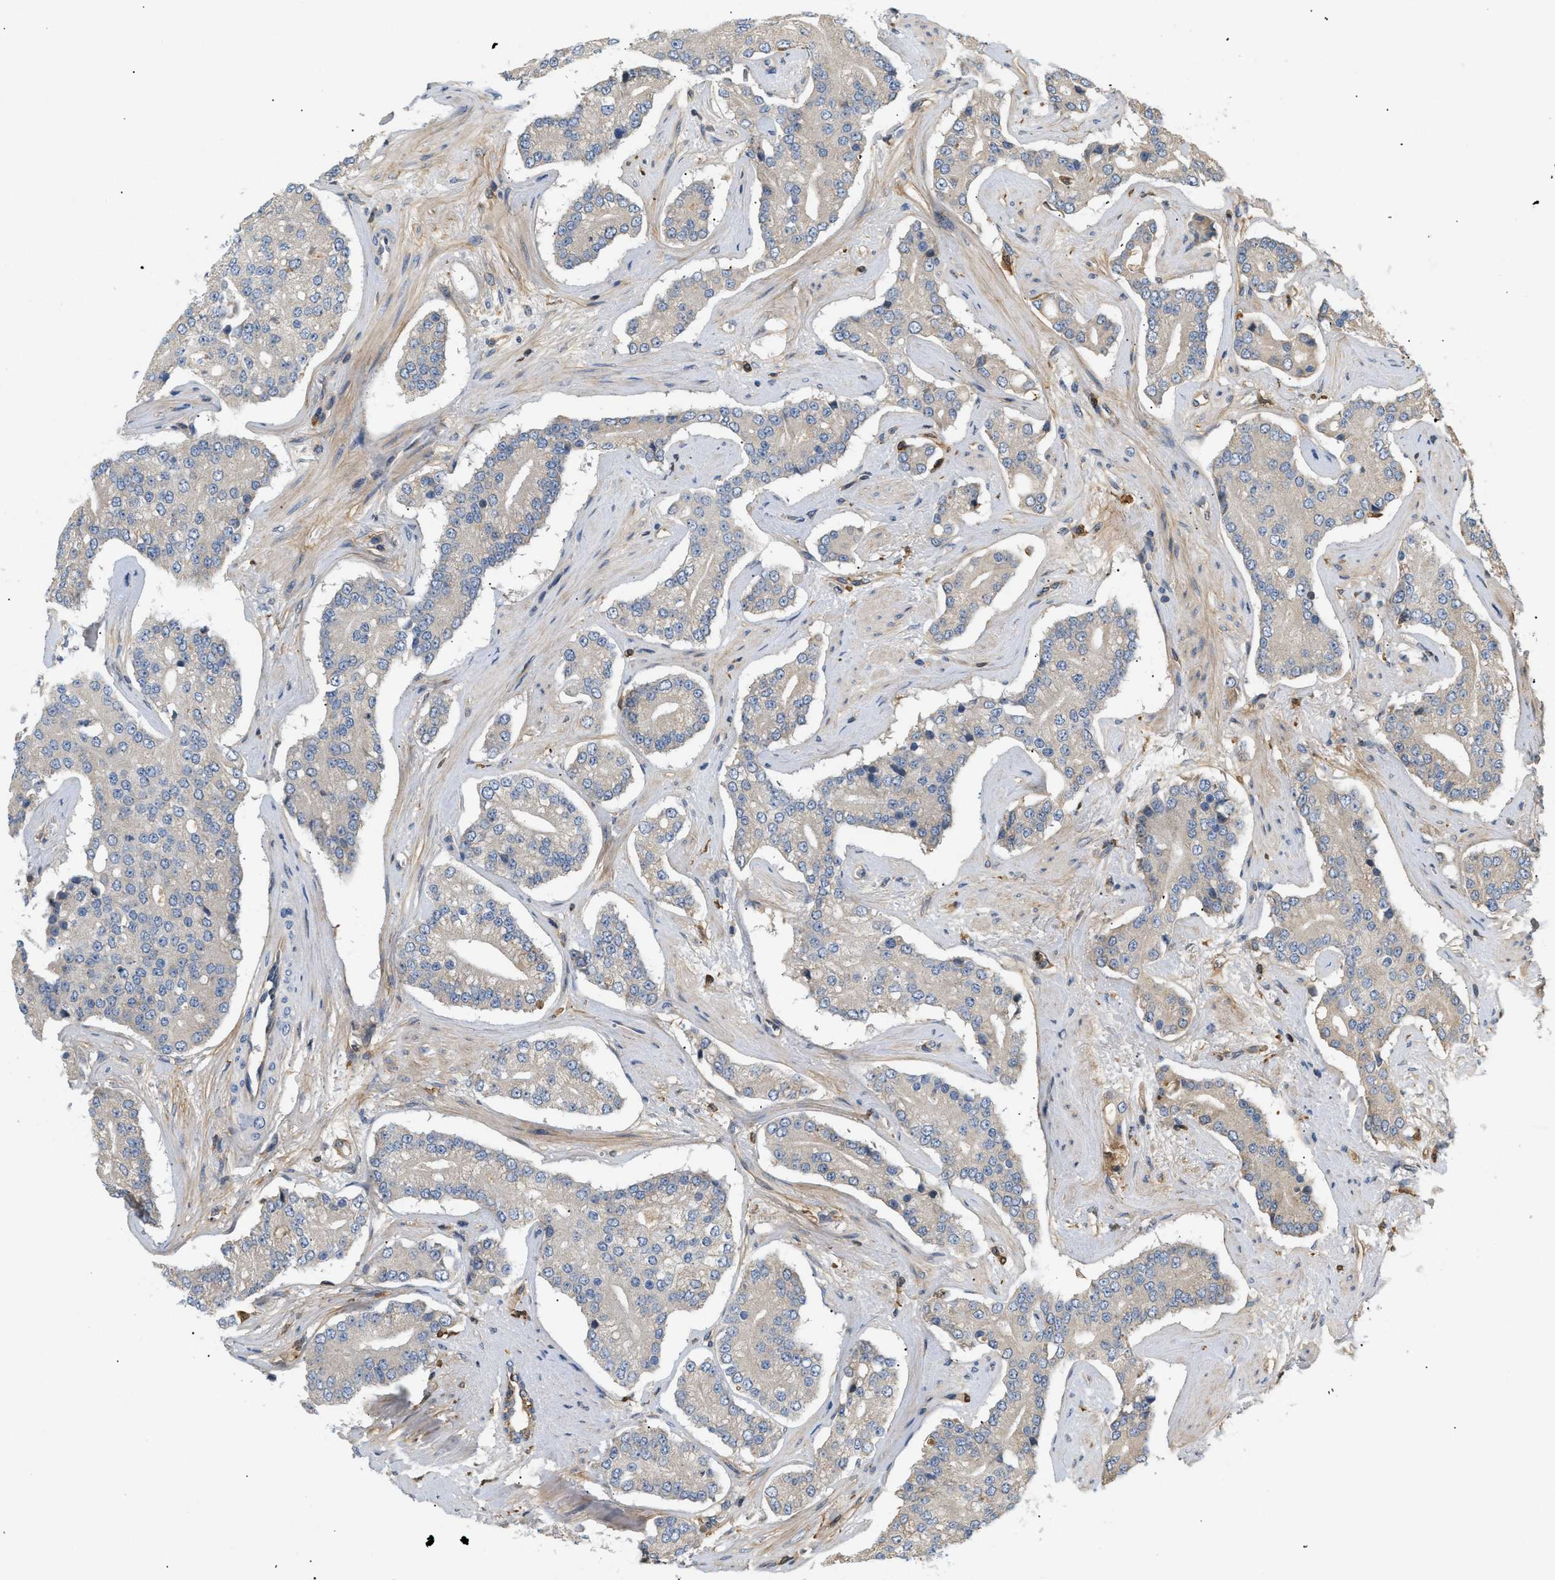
{"staining": {"intensity": "negative", "quantity": "none", "location": "none"}, "tissue": "prostate cancer", "cell_type": "Tumor cells", "image_type": "cancer", "snomed": [{"axis": "morphology", "description": "Adenocarcinoma, High grade"}, {"axis": "topography", "description": "Prostate"}], "caption": "Tumor cells are negative for brown protein staining in prostate adenocarcinoma (high-grade).", "gene": "FARS2", "patient": {"sex": "male", "age": 71}}